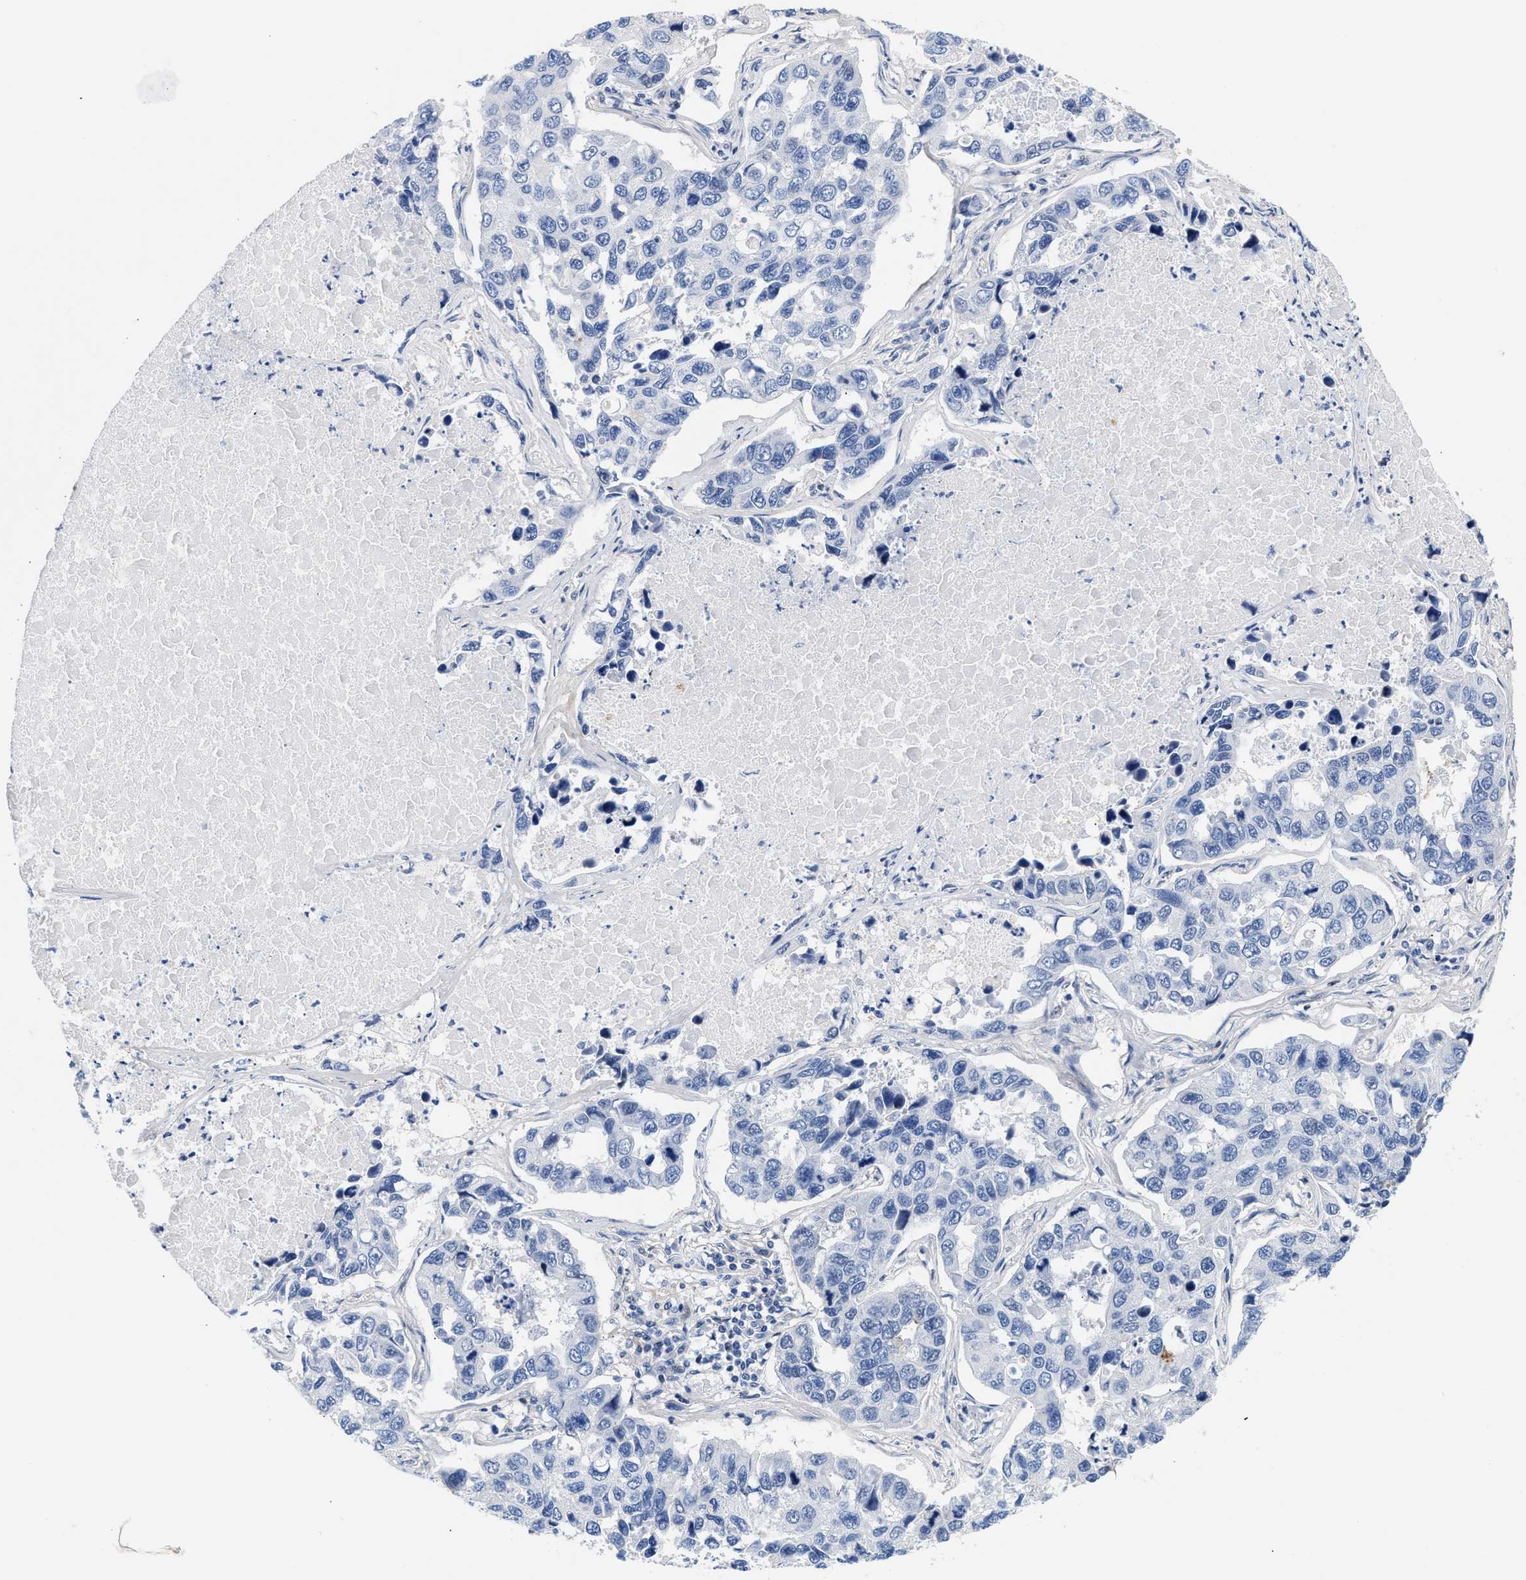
{"staining": {"intensity": "negative", "quantity": "none", "location": "none"}, "tissue": "lung cancer", "cell_type": "Tumor cells", "image_type": "cancer", "snomed": [{"axis": "morphology", "description": "Adenocarcinoma, NOS"}, {"axis": "topography", "description": "Lung"}], "caption": "Adenocarcinoma (lung) was stained to show a protein in brown. There is no significant positivity in tumor cells. (Stains: DAB (3,3'-diaminobenzidine) immunohistochemistry (IHC) with hematoxylin counter stain, Microscopy: brightfield microscopy at high magnification).", "gene": "ACTL7B", "patient": {"sex": "male", "age": 64}}